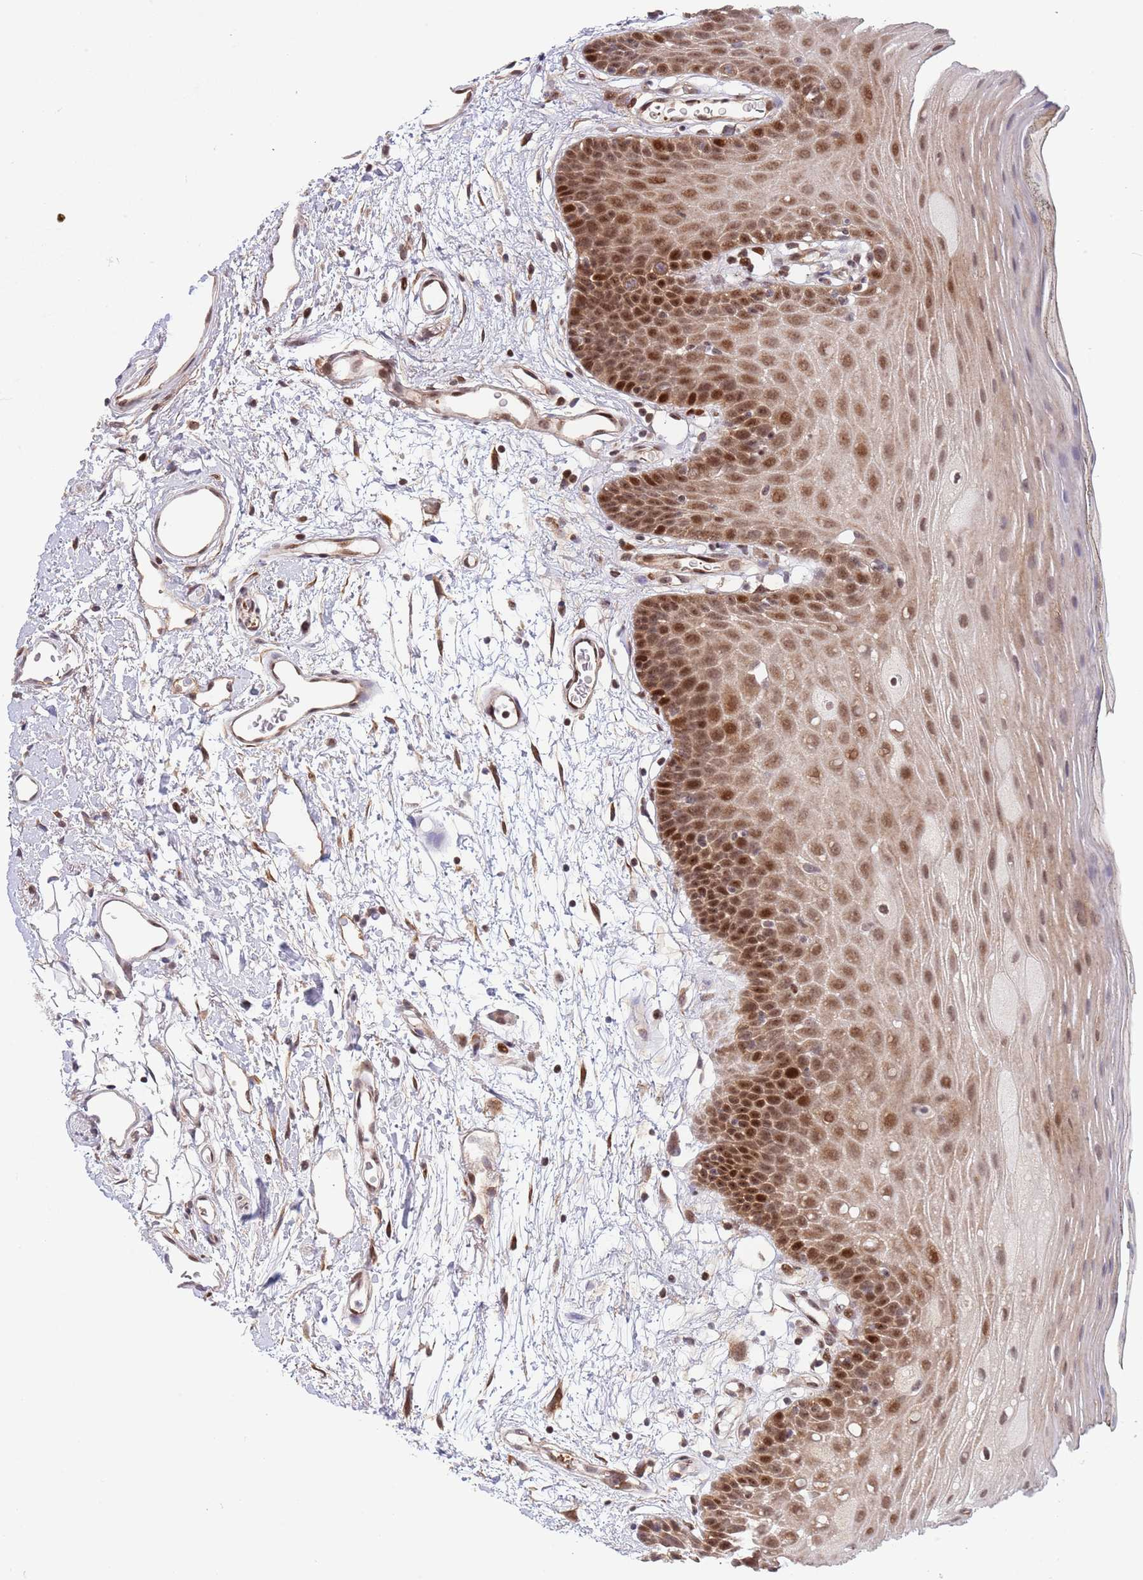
{"staining": {"intensity": "moderate", "quantity": ">75%", "location": "nuclear"}, "tissue": "oral mucosa", "cell_type": "Squamous epithelial cells", "image_type": "normal", "snomed": [{"axis": "morphology", "description": "Normal tissue, NOS"}, {"axis": "topography", "description": "Oral tissue"}, {"axis": "topography", "description": "Tounge, NOS"}], "caption": "Moderate nuclear expression is appreciated in about >75% of squamous epithelial cells in benign oral mucosa. Nuclei are stained in blue.", "gene": "TBX10", "patient": {"sex": "female", "age": 81}}